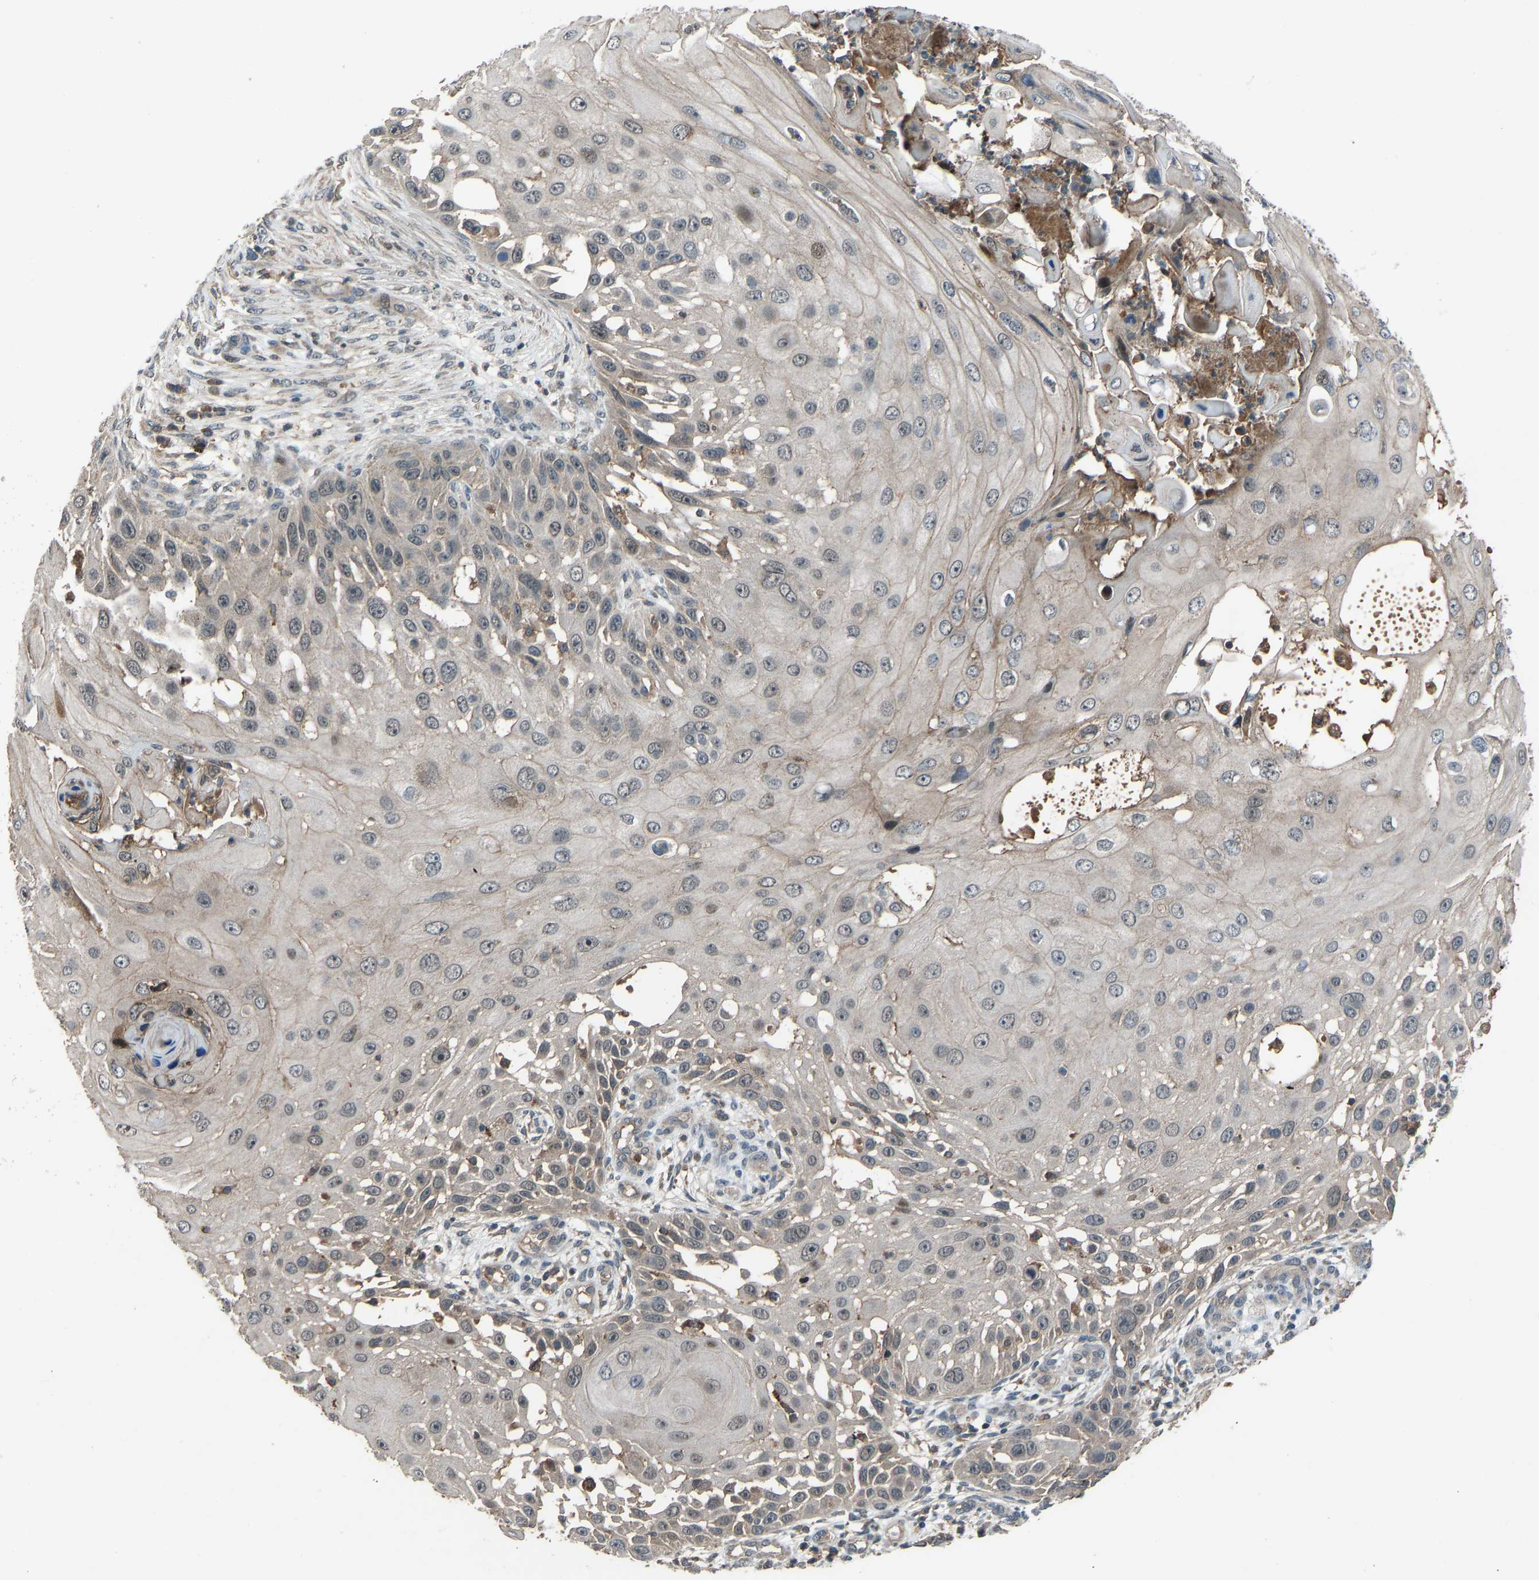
{"staining": {"intensity": "weak", "quantity": "<25%", "location": "cytoplasmic/membranous"}, "tissue": "skin cancer", "cell_type": "Tumor cells", "image_type": "cancer", "snomed": [{"axis": "morphology", "description": "Squamous cell carcinoma, NOS"}, {"axis": "topography", "description": "Skin"}], "caption": "The photomicrograph displays no significant expression in tumor cells of skin cancer.", "gene": "SLC43A1", "patient": {"sex": "female", "age": 44}}